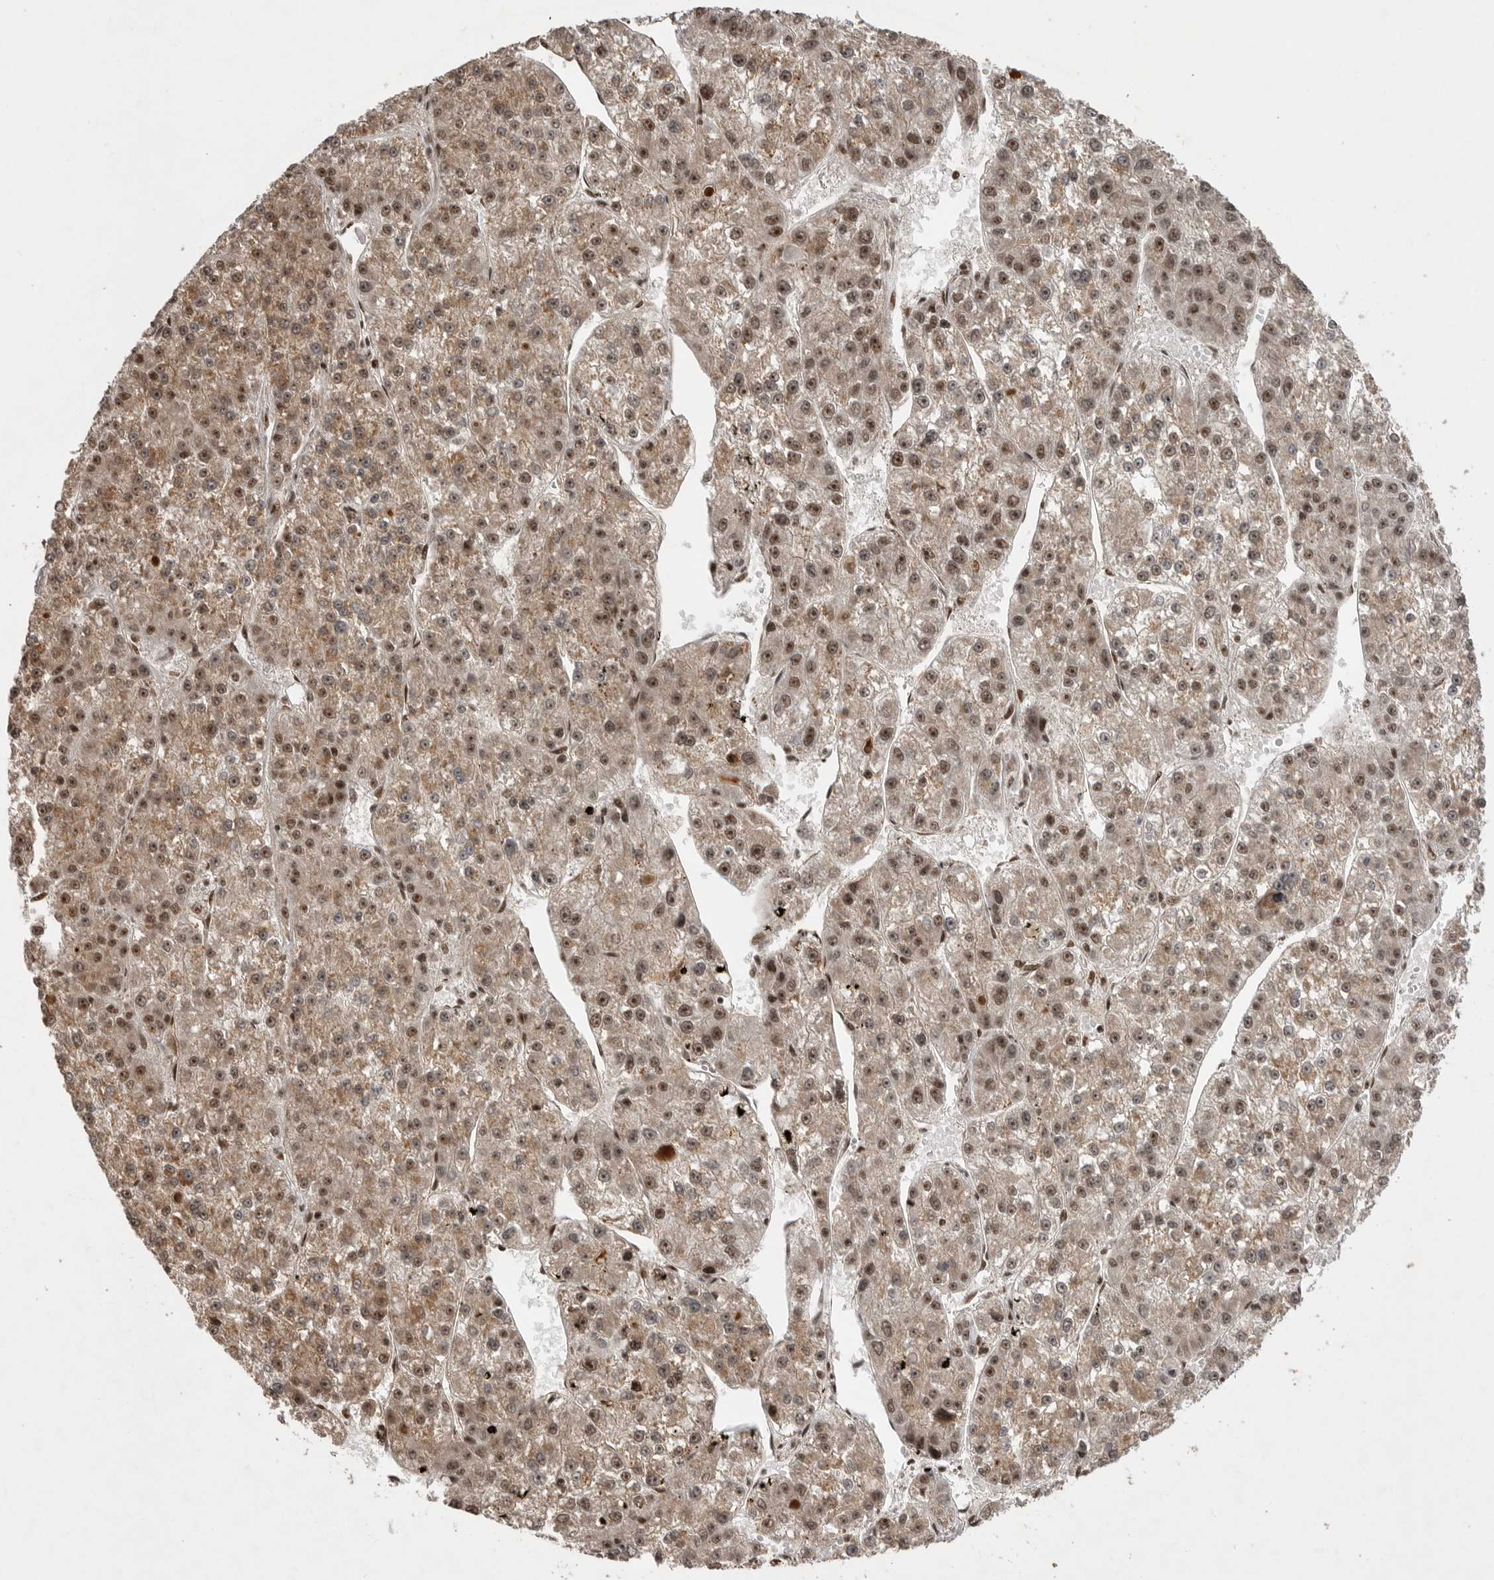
{"staining": {"intensity": "moderate", "quantity": ">75%", "location": "cytoplasmic/membranous,nuclear"}, "tissue": "liver cancer", "cell_type": "Tumor cells", "image_type": "cancer", "snomed": [{"axis": "morphology", "description": "Carcinoma, Hepatocellular, NOS"}, {"axis": "topography", "description": "Liver"}], "caption": "Liver cancer (hepatocellular carcinoma) stained for a protein shows moderate cytoplasmic/membranous and nuclear positivity in tumor cells. The staining was performed using DAB, with brown indicating positive protein expression. Nuclei are stained blue with hematoxylin.", "gene": "PPP1R8", "patient": {"sex": "female", "age": 73}}